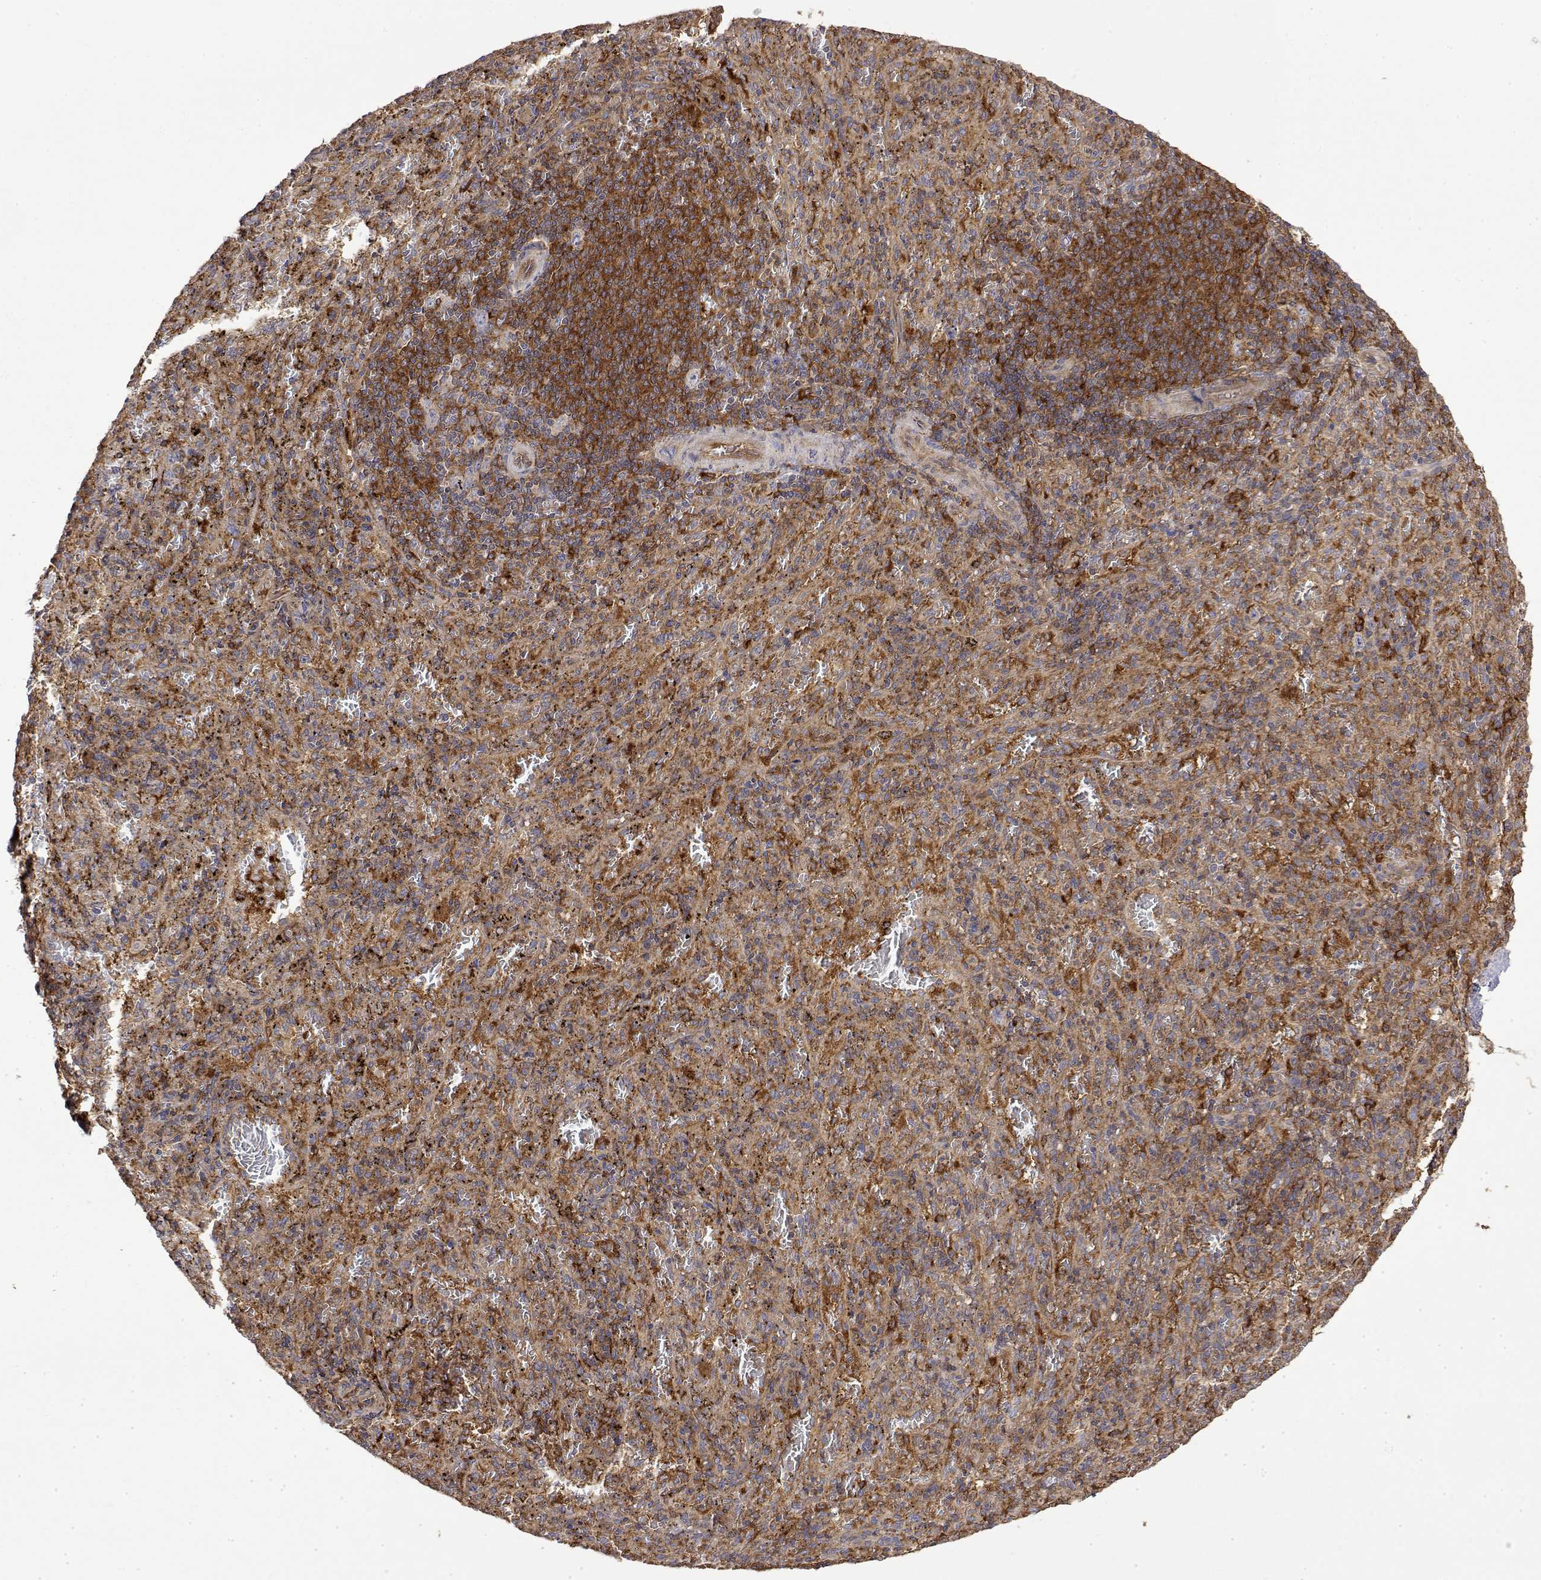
{"staining": {"intensity": "weak", "quantity": "25%-75%", "location": "cytoplasmic/membranous"}, "tissue": "spleen", "cell_type": "Cells in red pulp", "image_type": "normal", "snomed": [{"axis": "morphology", "description": "Normal tissue, NOS"}, {"axis": "topography", "description": "Spleen"}], "caption": "Cells in red pulp display low levels of weak cytoplasmic/membranous staining in about 25%-75% of cells in unremarkable spleen. (Brightfield microscopy of DAB IHC at high magnification).", "gene": "PACSIN2", "patient": {"sex": "male", "age": 57}}